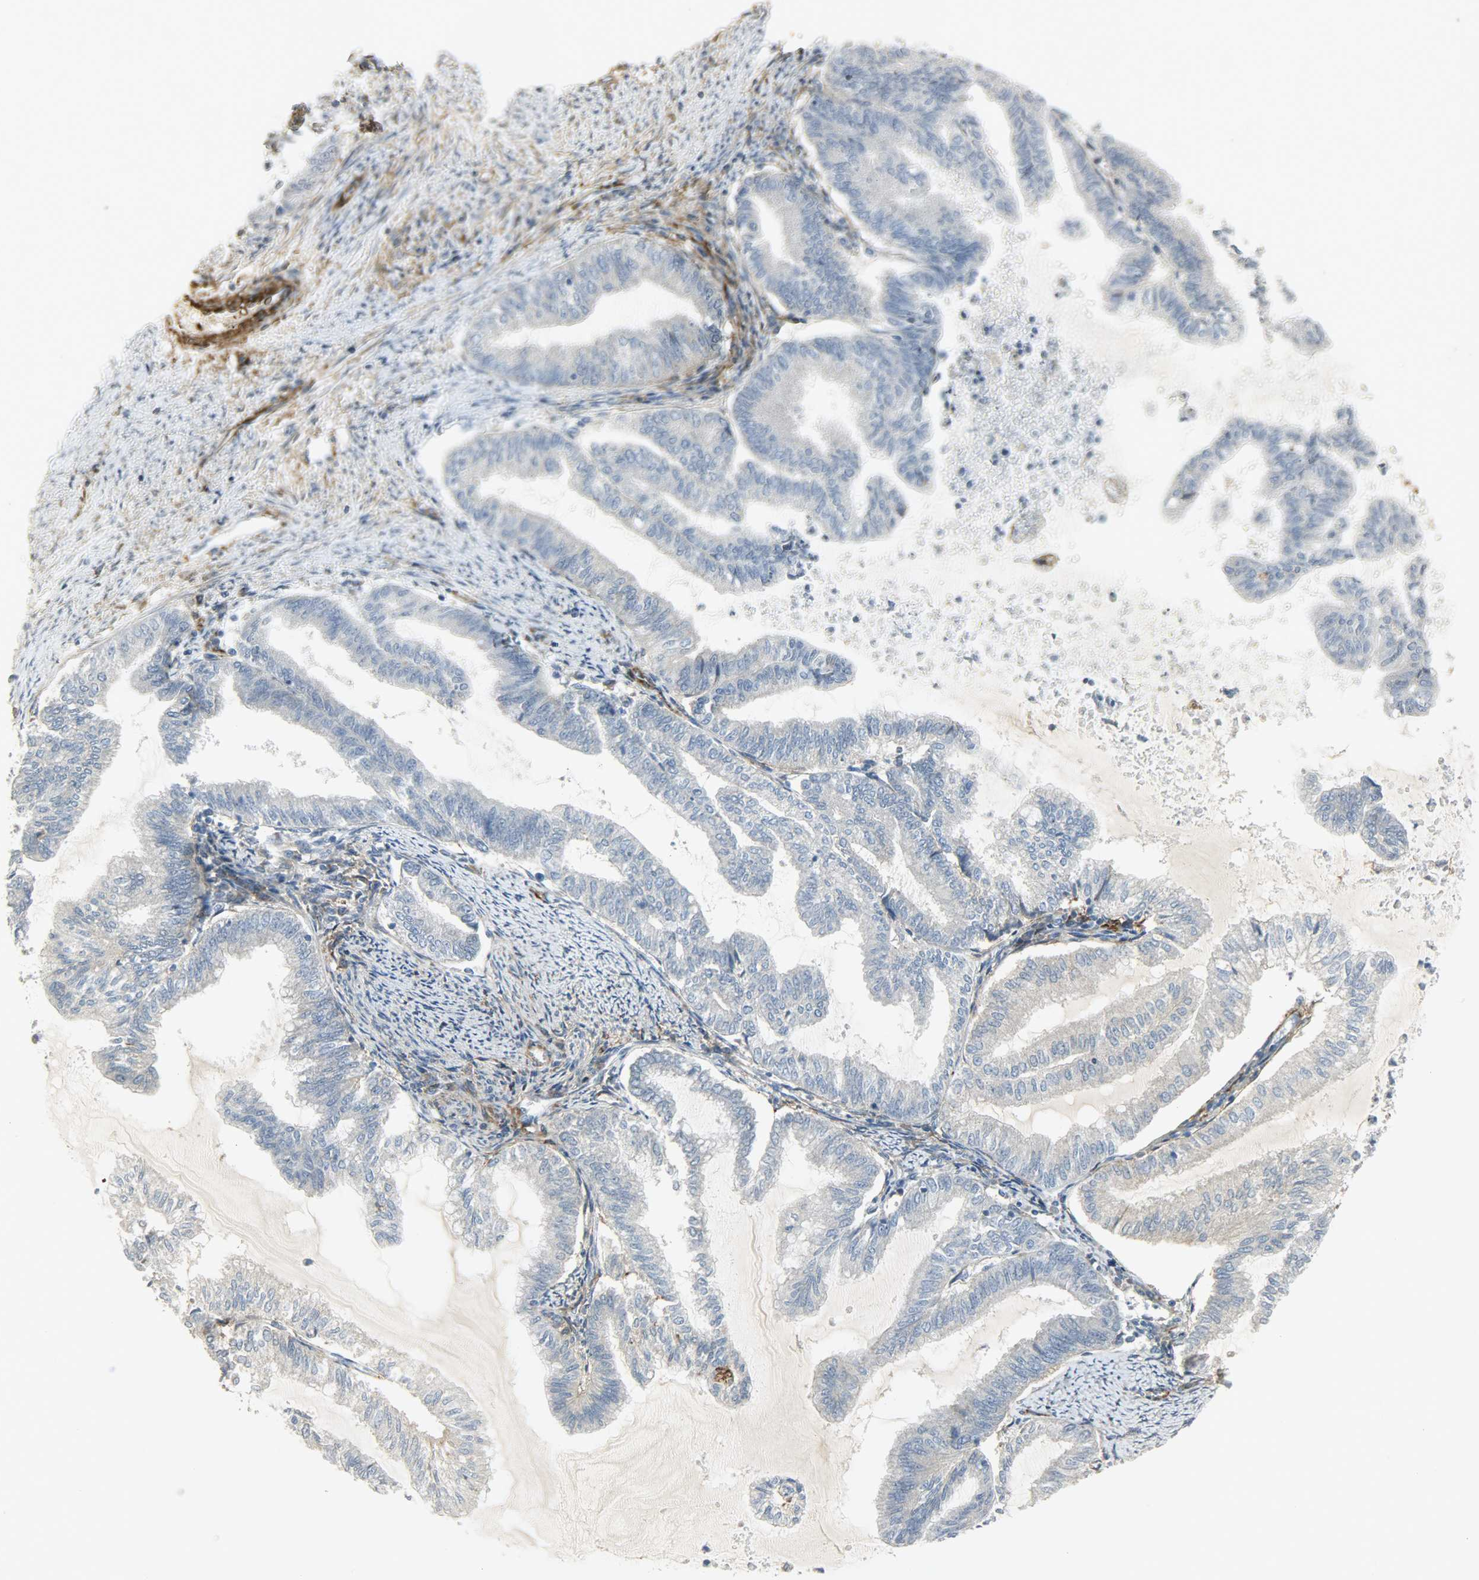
{"staining": {"intensity": "negative", "quantity": "none", "location": "none"}, "tissue": "endometrial cancer", "cell_type": "Tumor cells", "image_type": "cancer", "snomed": [{"axis": "morphology", "description": "Adenocarcinoma, NOS"}, {"axis": "topography", "description": "Endometrium"}], "caption": "This is an IHC image of human endometrial adenocarcinoma. There is no expression in tumor cells.", "gene": "ENPEP", "patient": {"sex": "female", "age": 79}}